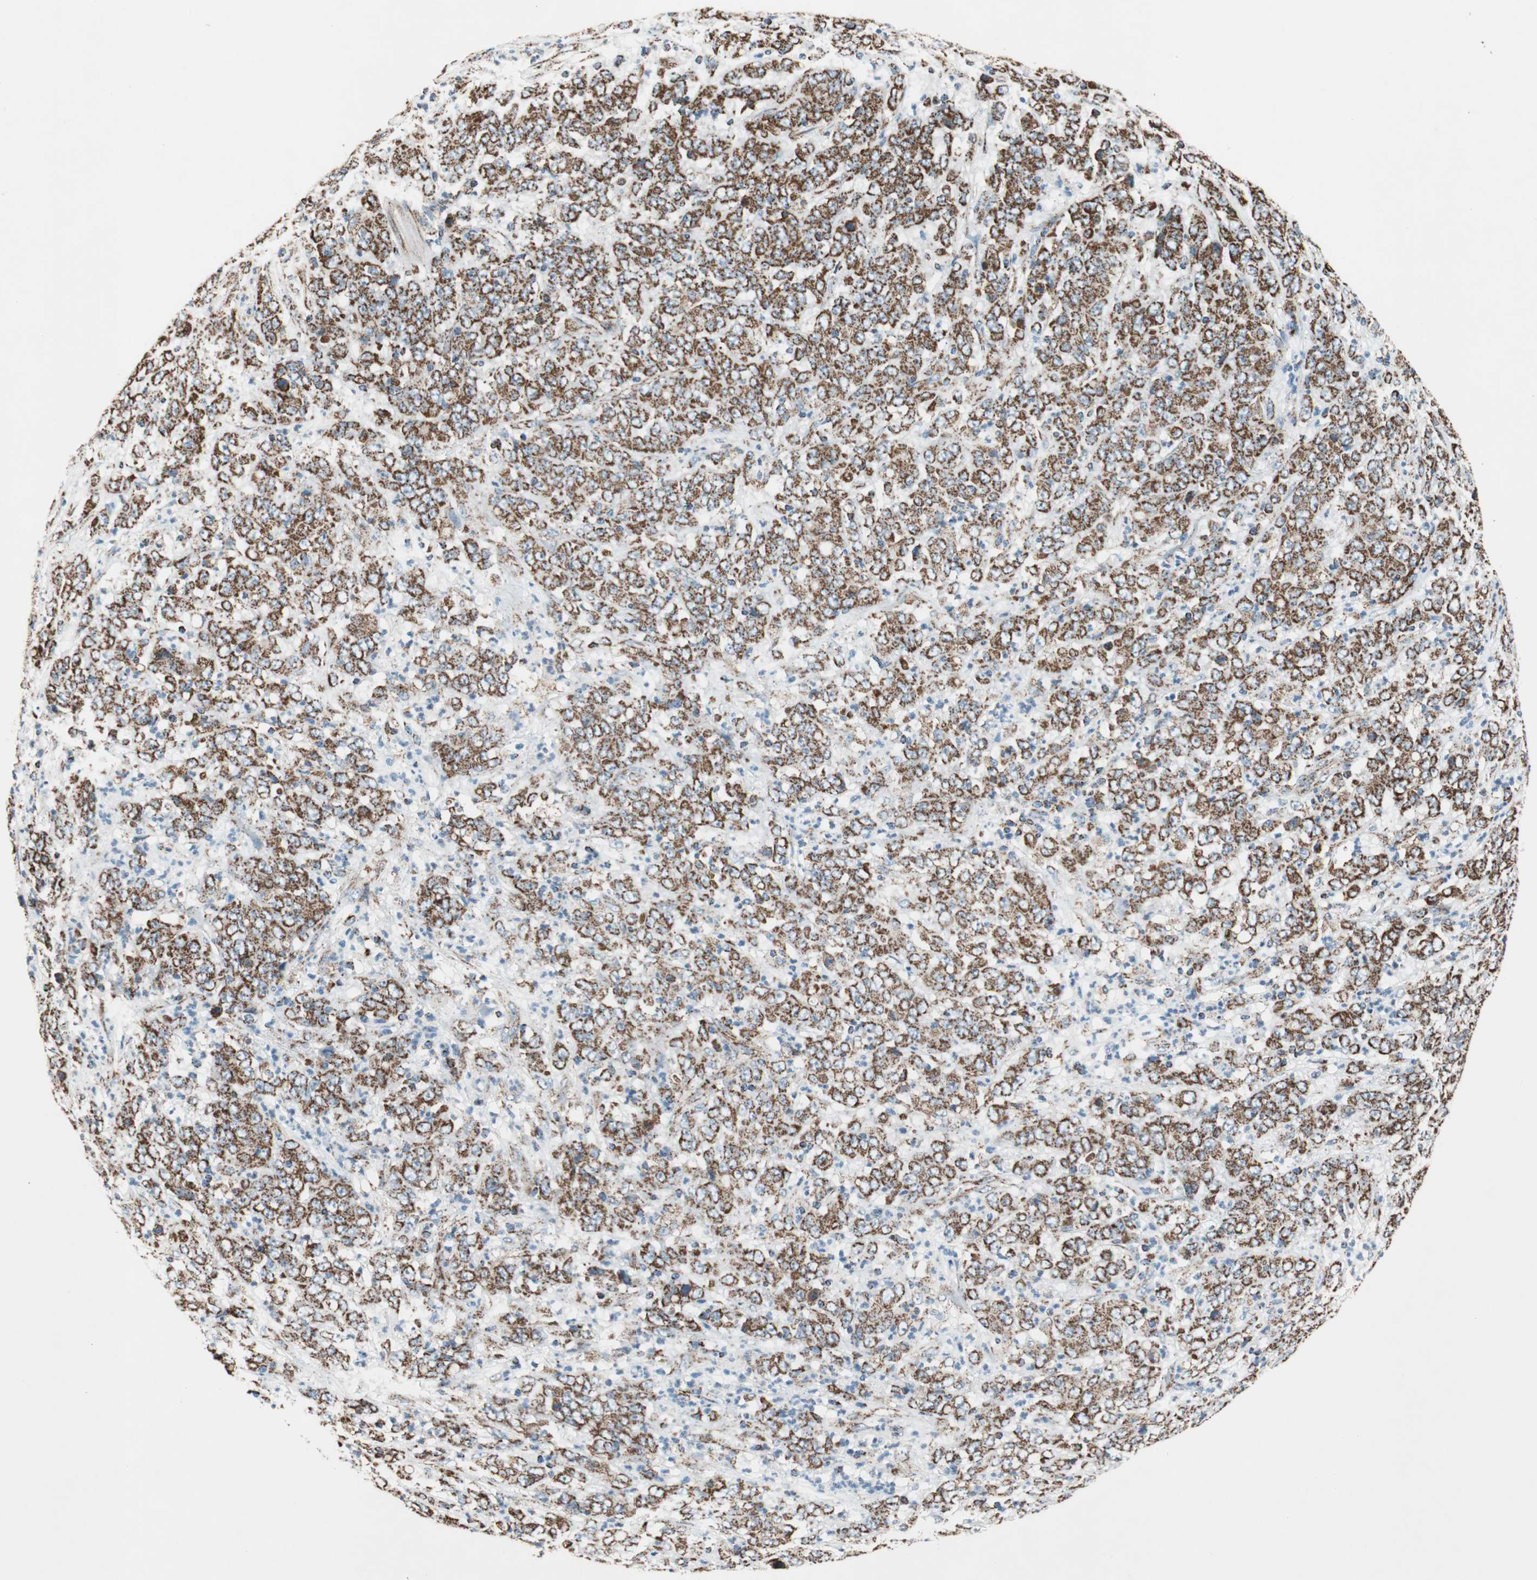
{"staining": {"intensity": "strong", "quantity": ">75%", "location": "cytoplasmic/membranous"}, "tissue": "stomach cancer", "cell_type": "Tumor cells", "image_type": "cancer", "snomed": [{"axis": "morphology", "description": "Adenocarcinoma, NOS"}, {"axis": "topography", "description": "Stomach, lower"}], "caption": "An IHC image of neoplastic tissue is shown. Protein staining in brown highlights strong cytoplasmic/membranous positivity in stomach cancer (adenocarcinoma) within tumor cells.", "gene": "PCSK4", "patient": {"sex": "female", "age": 71}}